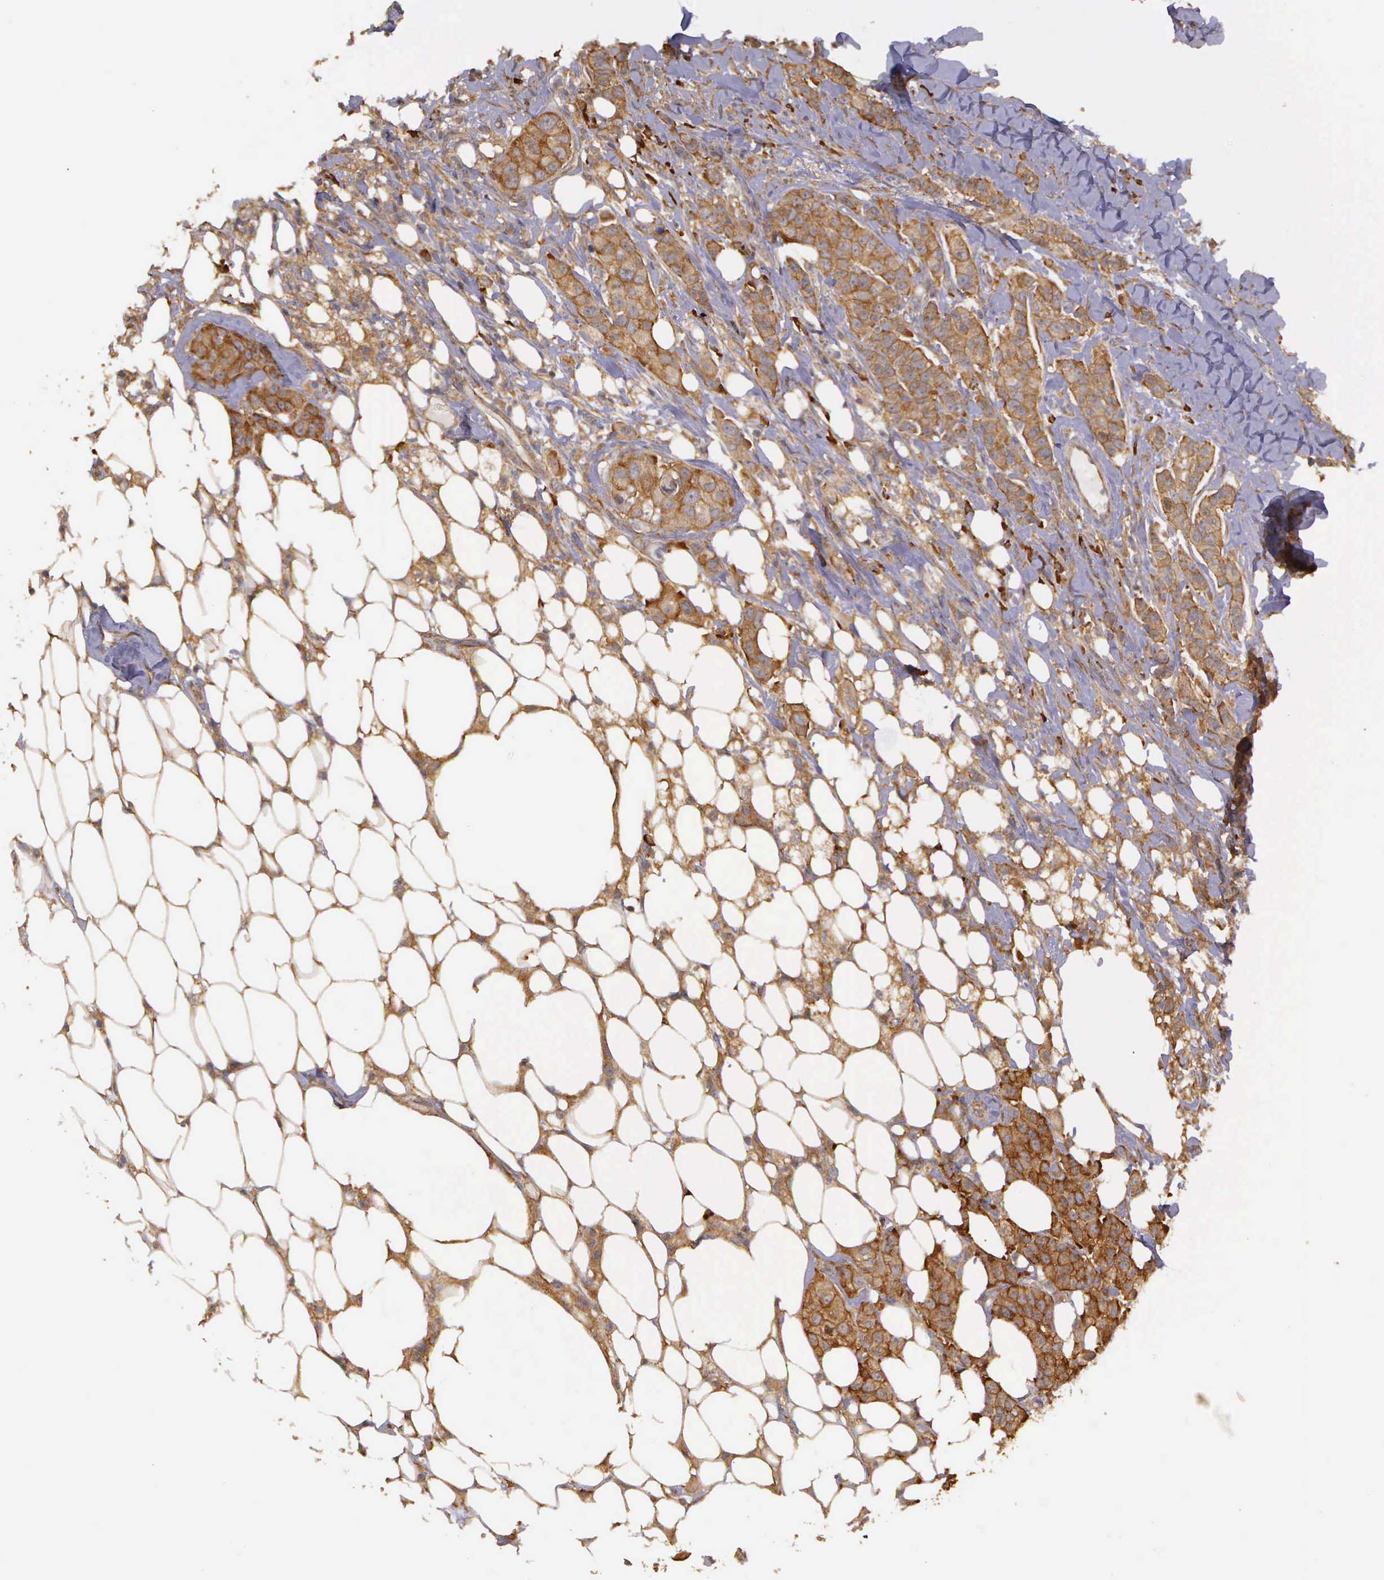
{"staining": {"intensity": "strong", "quantity": ">75%", "location": "cytoplasmic/membranous"}, "tissue": "breast cancer", "cell_type": "Tumor cells", "image_type": "cancer", "snomed": [{"axis": "morphology", "description": "Duct carcinoma"}, {"axis": "topography", "description": "Breast"}], "caption": "Immunohistochemistry (IHC) (DAB) staining of breast cancer (intraductal carcinoma) exhibits strong cytoplasmic/membranous protein expression in about >75% of tumor cells. The protein is shown in brown color, while the nuclei are stained blue.", "gene": "EIF5", "patient": {"sex": "female", "age": 40}}